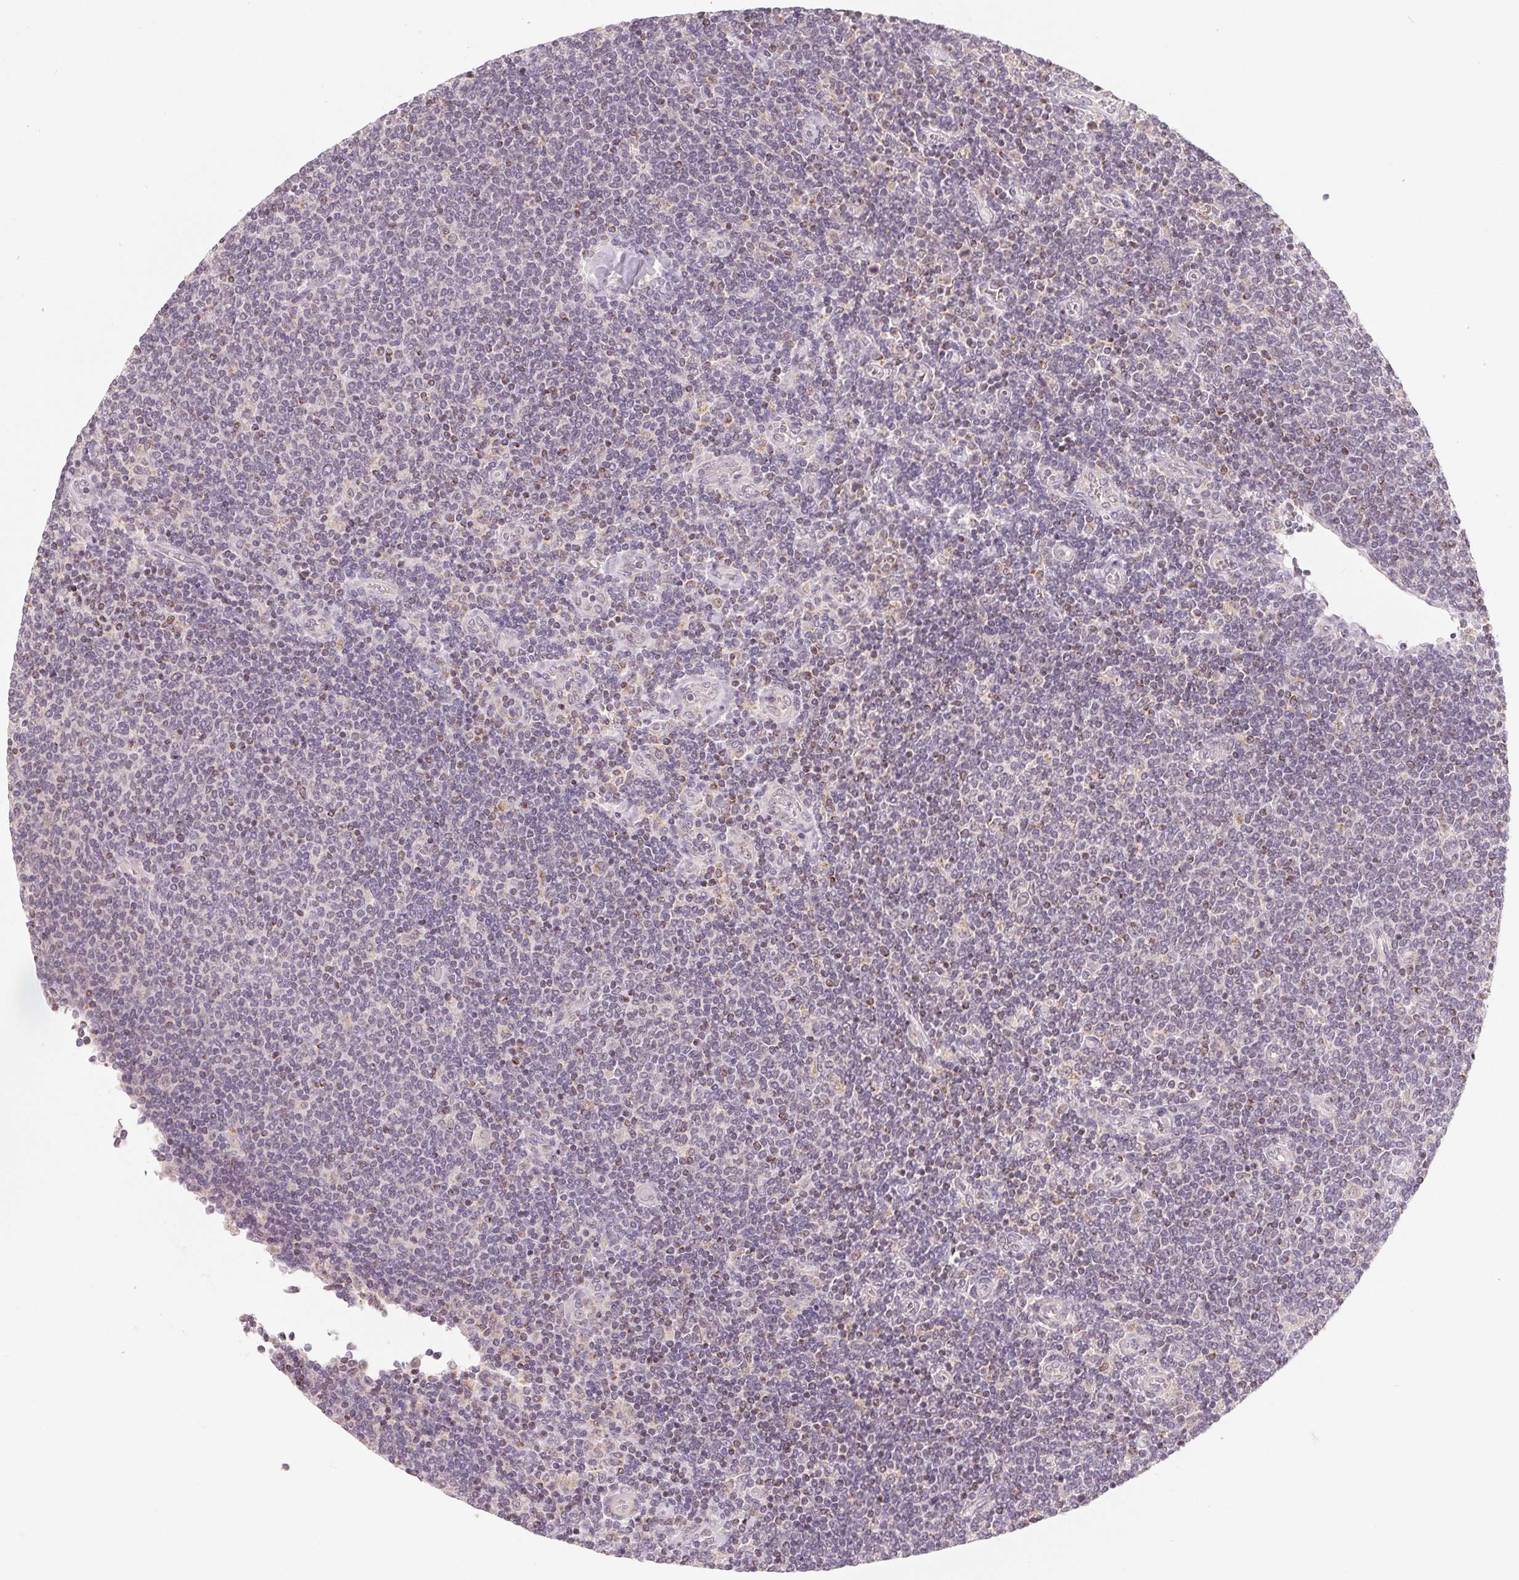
{"staining": {"intensity": "weak", "quantity": "<25%", "location": "cytoplasmic/membranous"}, "tissue": "lymphoma", "cell_type": "Tumor cells", "image_type": "cancer", "snomed": [{"axis": "morphology", "description": "Malignant lymphoma, non-Hodgkin's type, Low grade"}, {"axis": "topography", "description": "Lymph node"}], "caption": "The image demonstrates no significant positivity in tumor cells of malignant lymphoma, non-Hodgkin's type (low-grade). (Brightfield microscopy of DAB IHC at high magnification).", "gene": "GHITM", "patient": {"sex": "male", "age": 52}}